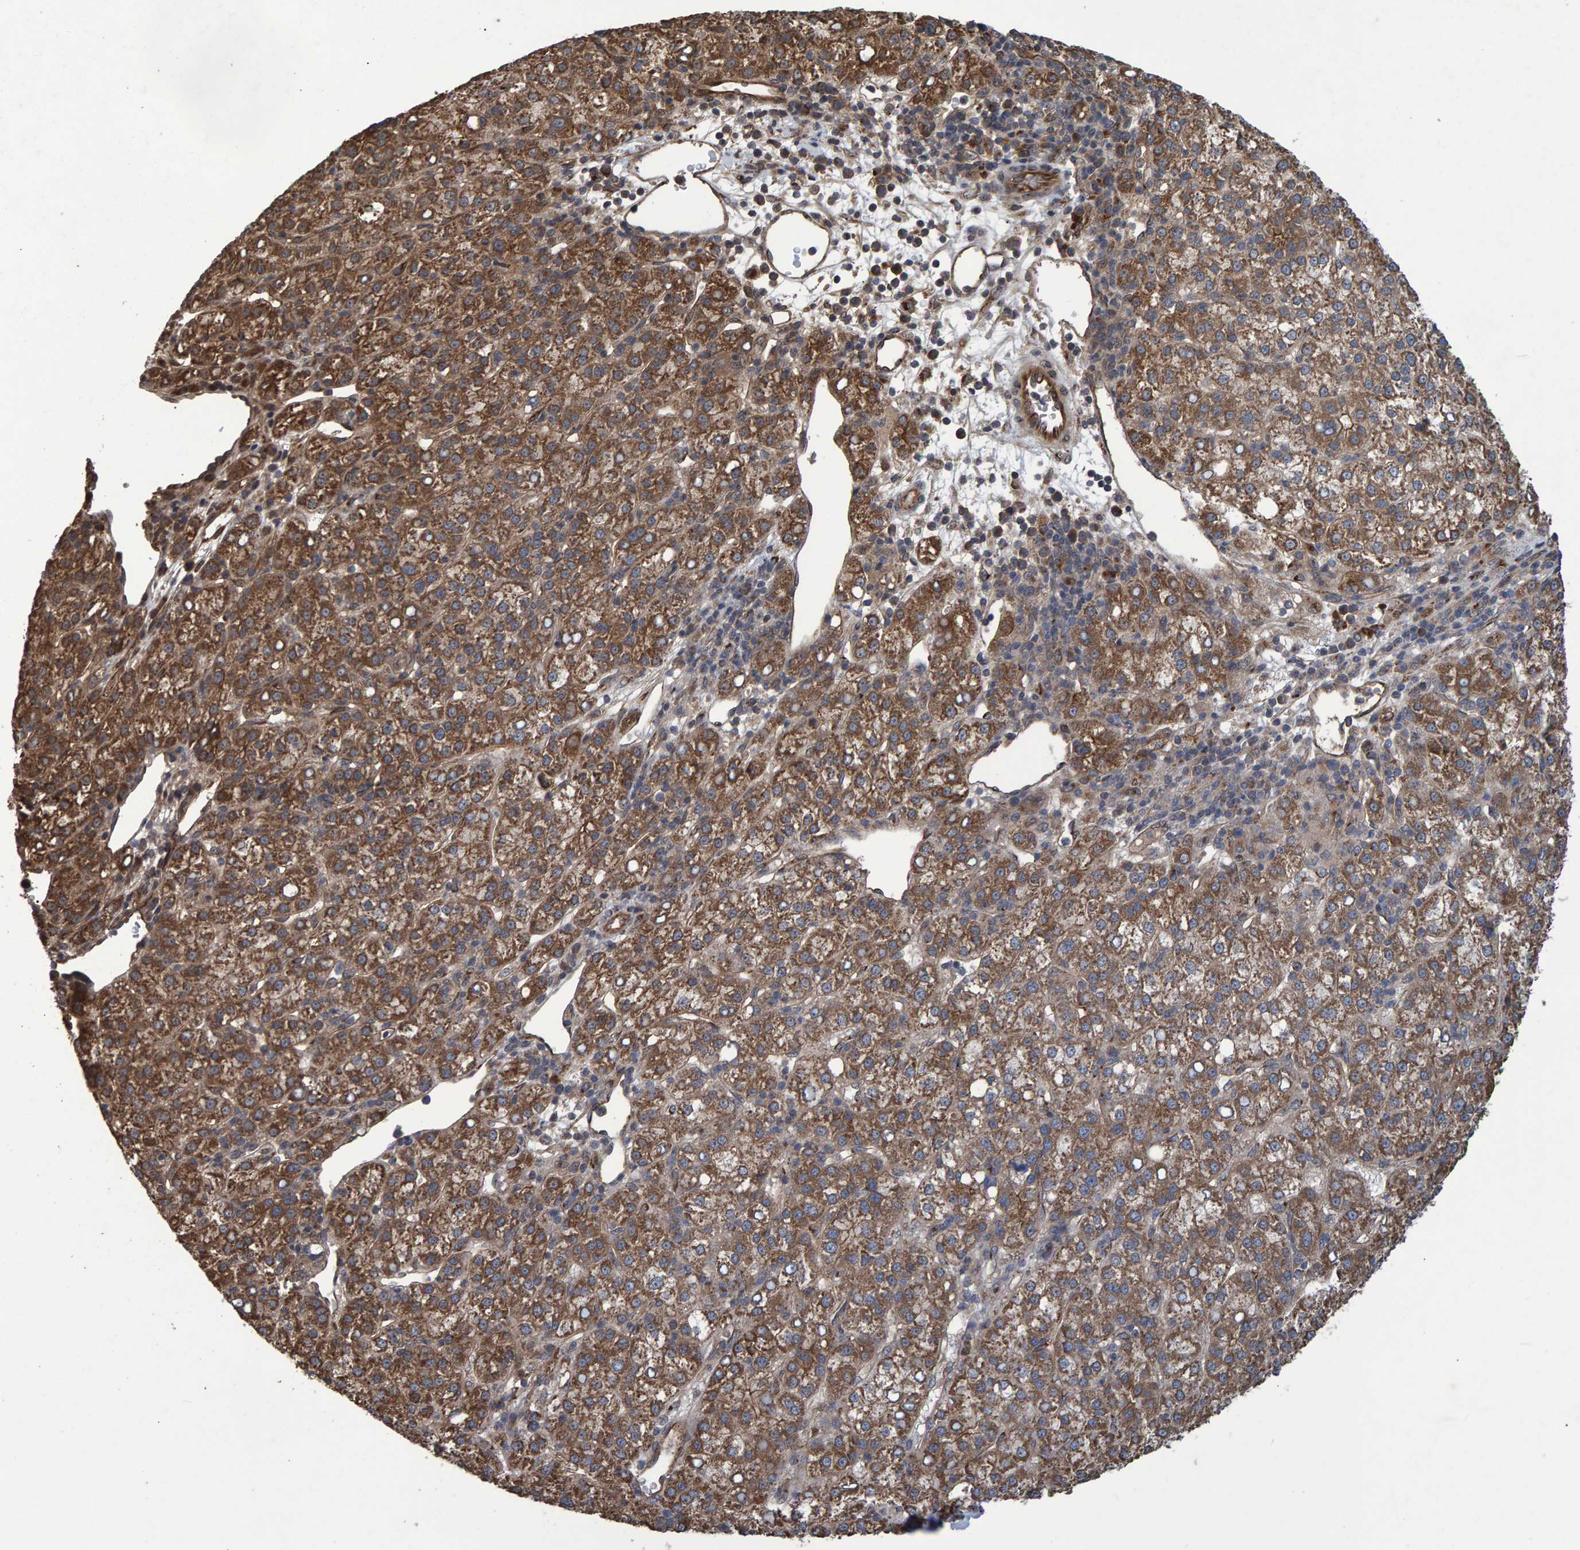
{"staining": {"intensity": "strong", "quantity": ">75%", "location": "cytoplasmic/membranous"}, "tissue": "liver cancer", "cell_type": "Tumor cells", "image_type": "cancer", "snomed": [{"axis": "morphology", "description": "Carcinoma, Hepatocellular, NOS"}, {"axis": "topography", "description": "Liver"}], "caption": "A high amount of strong cytoplasmic/membranous positivity is seen in about >75% of tumor cells in liver cancer (hepatocellular carcinoma) tissue. Using DAB (3,3'-diaminobenzidine) (brown) and hematoxylin (blue) stains, captured at high magnification using brightfield microscopy.", "gene": "TRIM68", "patient": {"sex": "female", "age": 58}}